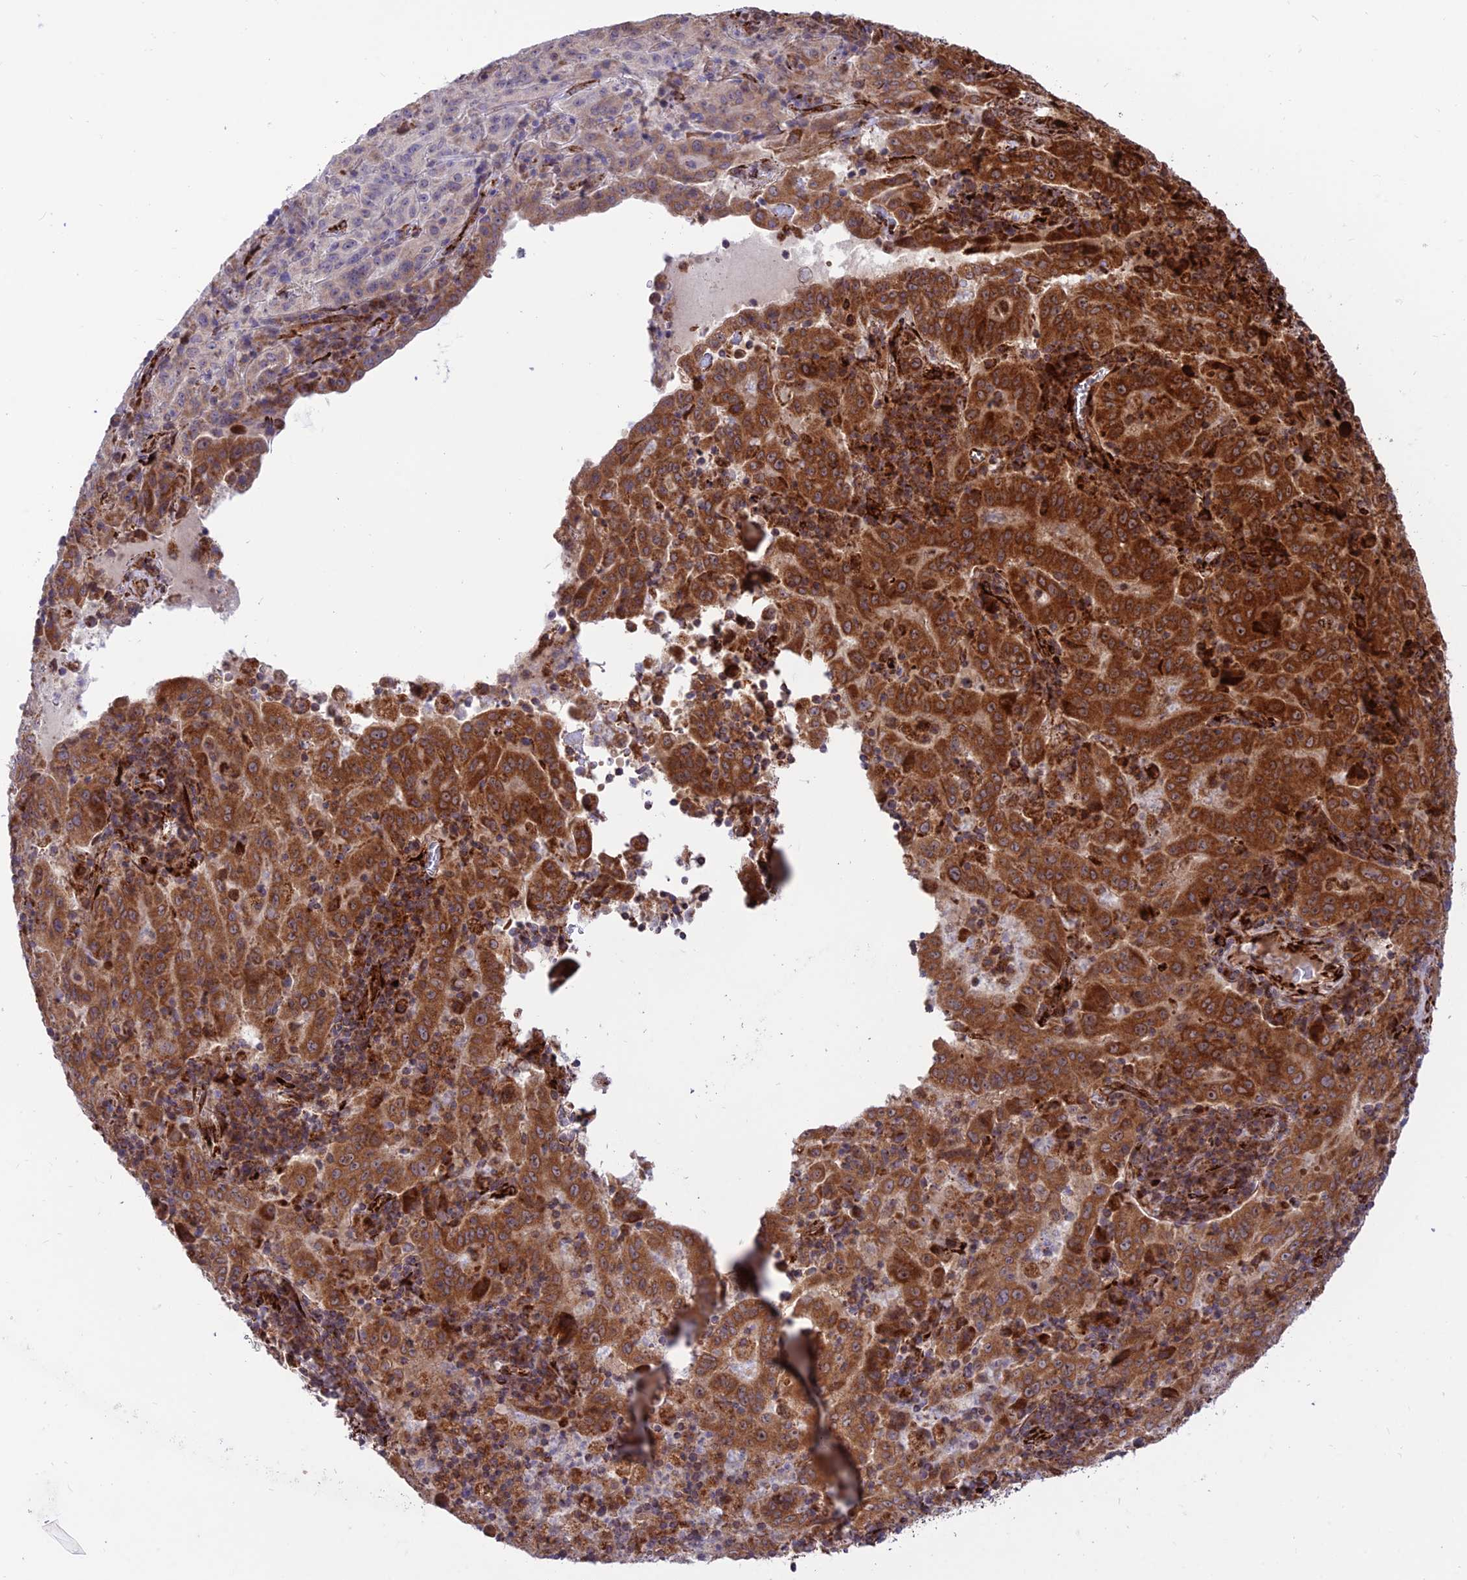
{"staining": {"intensity": "strong", "quantity": ">75%", "location": "cytoplasmic/membranous,nuclear"}, "tissue": "pancreatic cancer", "cell_type": "Tumor cells", "image_type": "cancer", "snomed": [{"axis": "morphology", "description": "Adenocarcinoma, NOS"}, {"axis": "topography", "description": "Pancreas"}], "caption": "Brown immunohistochemical staining in human adenocarcinoma (pancreatic) exhibits strong cytoplasmic/membranous and nuclear staining in approximately >75% of tumor cells. The staining is performed using DAB brown chromogen to label protein expression. The nuclei are counter-stained blue using hematoxylin.", "gene": "CRTAP", "patient": {"sex": "male", "age": 63}}